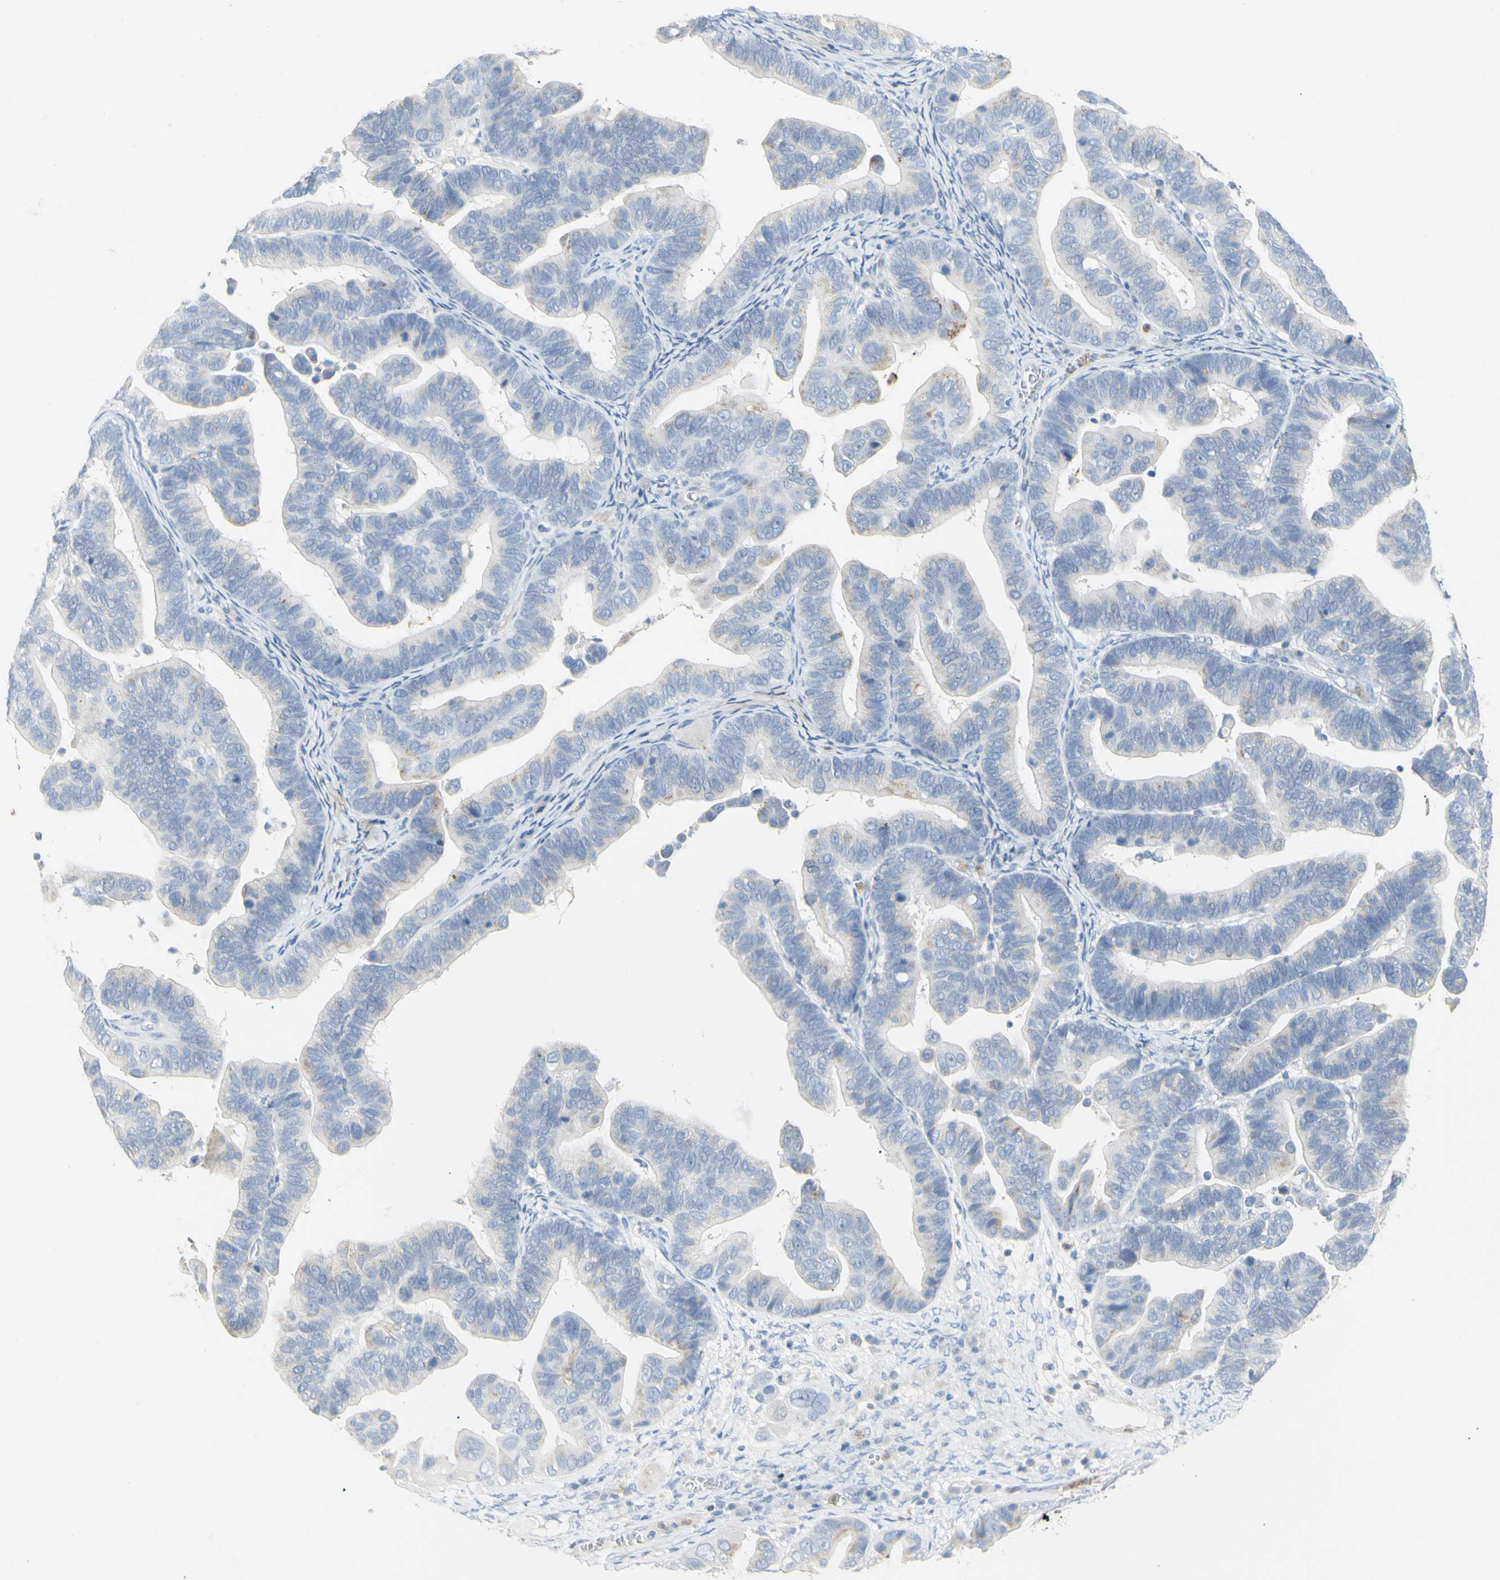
{"staining": {"intensity": "weak", "quantity": "<25%", "location": "cytoplasmic/membranous"}, "tissue": "ovarian cancer", "cell_type": "Tumor cells", "image_type": "cancer", "snomed": [{"axis": "morphology", "description": "Cystadenocarcinoma, serous, NOS"}, {"axis": "topography", "description": "Ovary"}], "caption": "Immunohistochemistry micrograph of neoplastic tissue: serous cystadenocarcinoma (ovarian) stained with DAB (3,3'-diaminobenzidine) reveals no significant protein expression in tumor cells.", "gene": "B4GALNT3", "patient": {"sex": "female", "age": 56}}